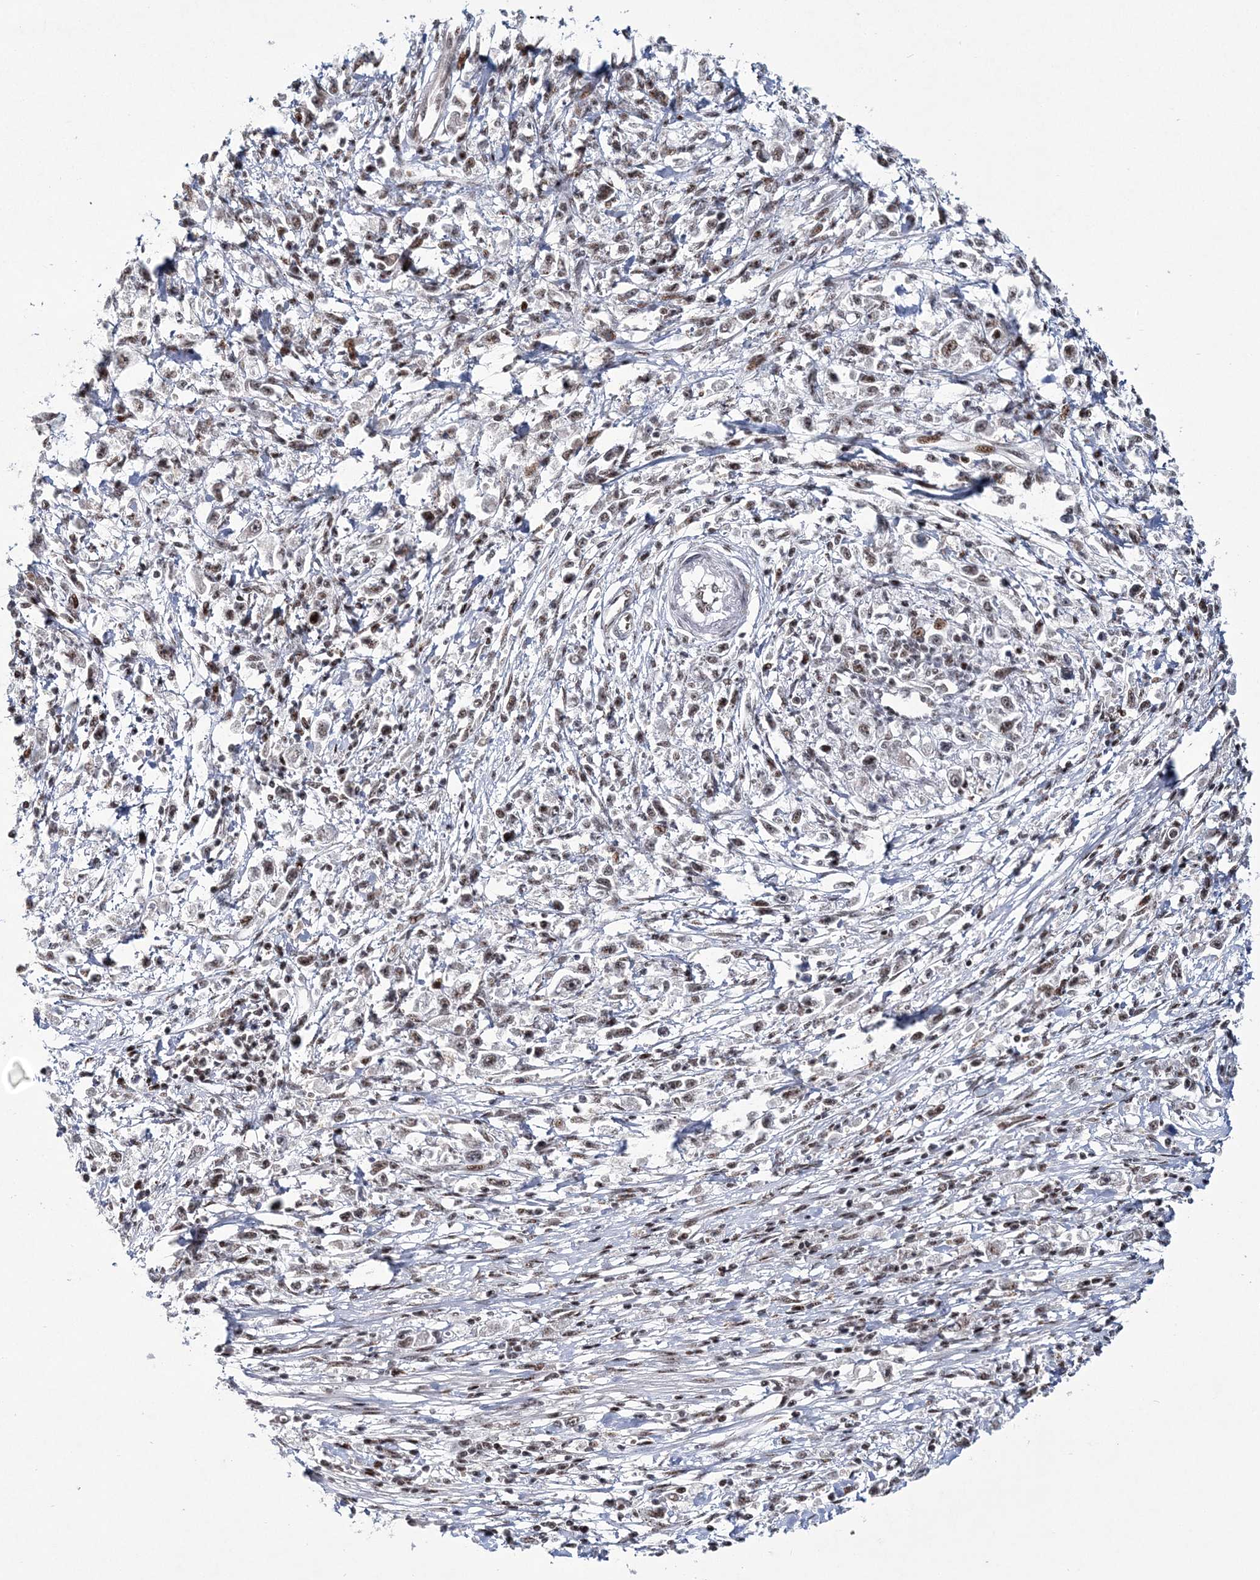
{"staining": {"intensity": "weak", "quantity": "25%-75%", "location": "nuclear"}, "tissue": "stomach cancer", "cell_type": "Tumor cells", "image_type": "cancer", "snomed": [{"axis": "morphology", "description": "Adenocarcinoma, NOS"}, {"axis": "topography", "description": "Stomach"}], "caption": "This image shows IHC staining of human stomach cancer (adenocarcinoma), with low weak nuclear staining in approximately 25%-75% of tumor cells.", "gene": "TATDN2", "patient": {"sex": "female", "age": 59}}